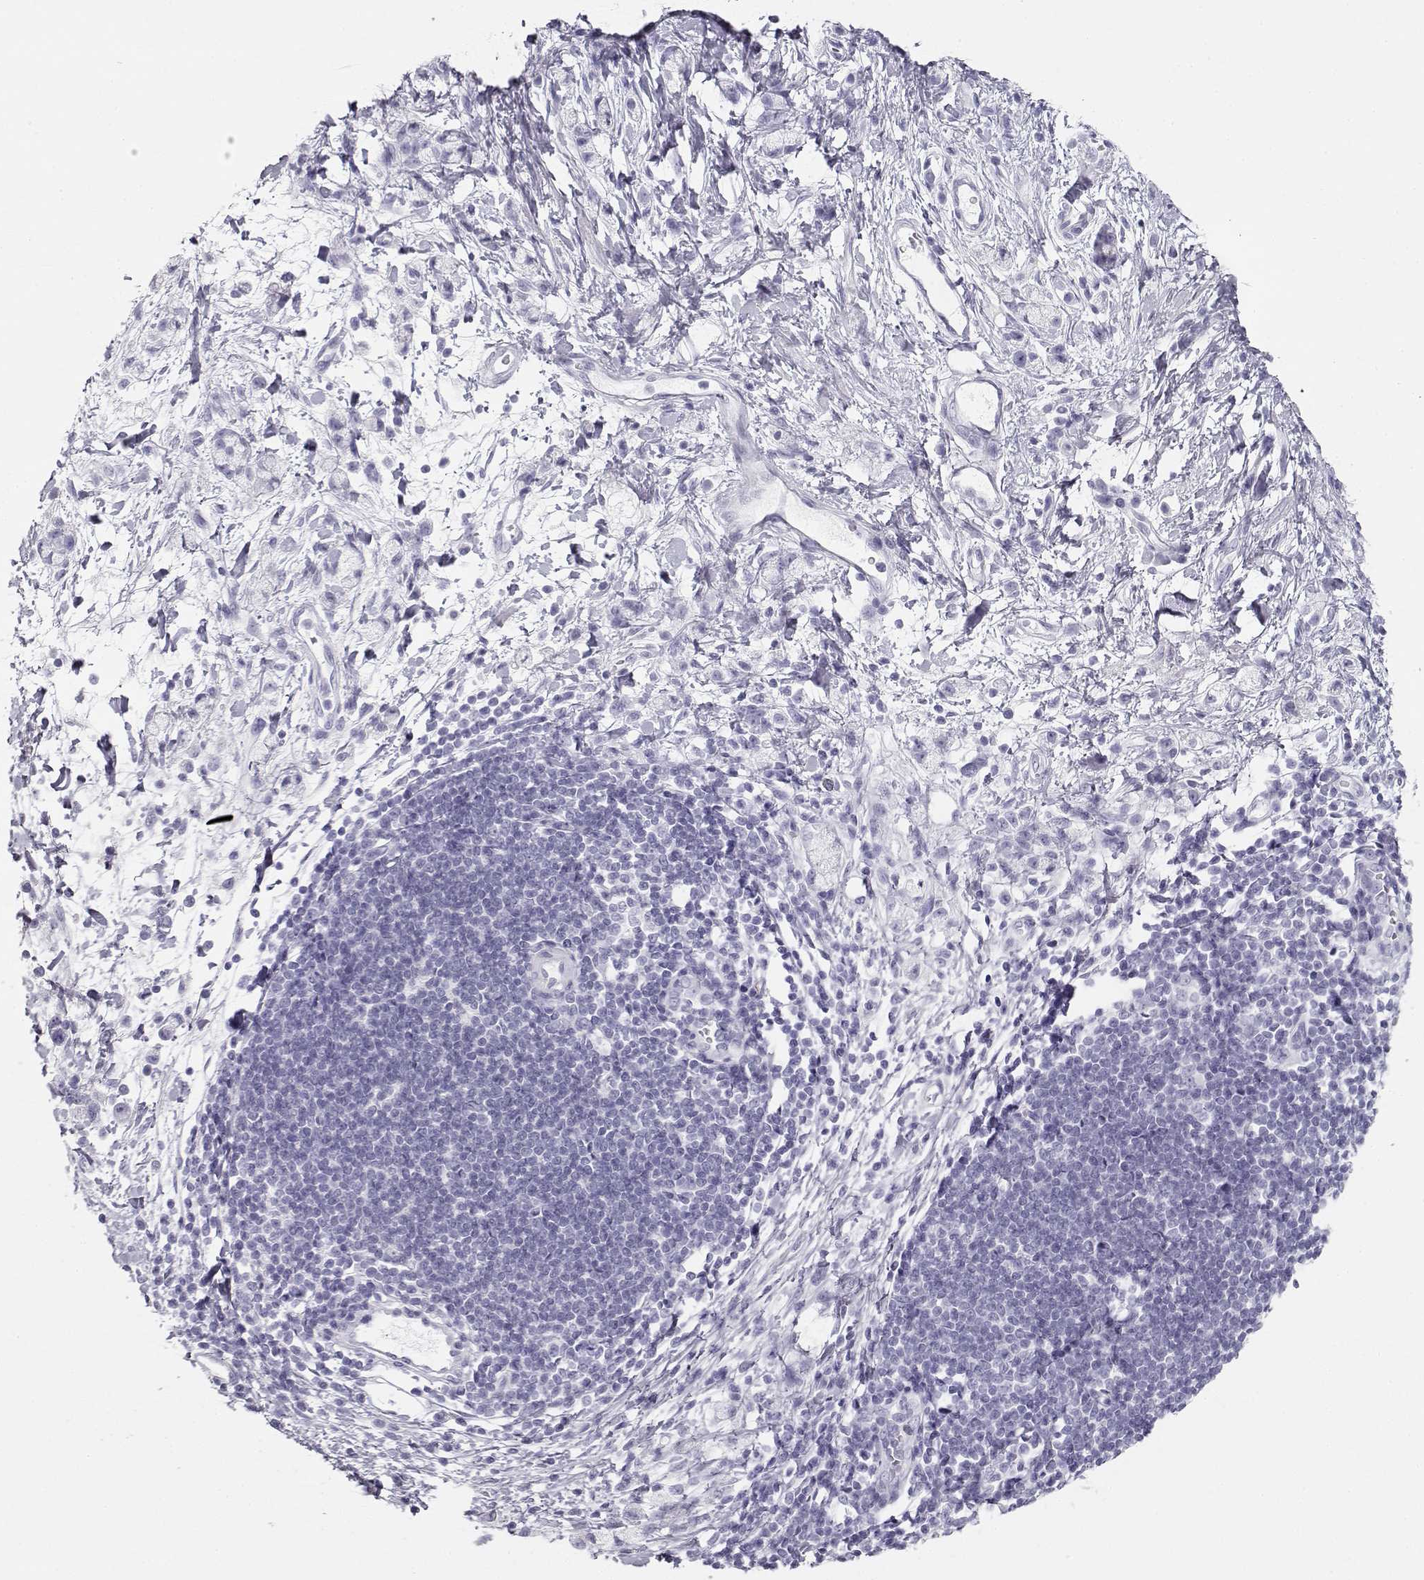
{"staining": {"intensity": "negative", "quantity": "none", "location": "none"}, "tissue": "stomach cancer", "cell_type": "Tumor cells", "image_type": "cancer", "snomed": [{"axis": "morphology", "description": "Adenocarcinoma, NOS"}, {"axis": "topography", "description": "Stomach"}], "caption": "Stomach adenocarcinoma was stained to show a protein in brown. There is no significant staining in tumor cells. (Stains: DAB immunohistochemistry with hematoxylin counter stain, Microscopy: brightfield microscopy at high magnification).", "gene": "TKTL1", "patient": {"sex": "male", "age": 58}}